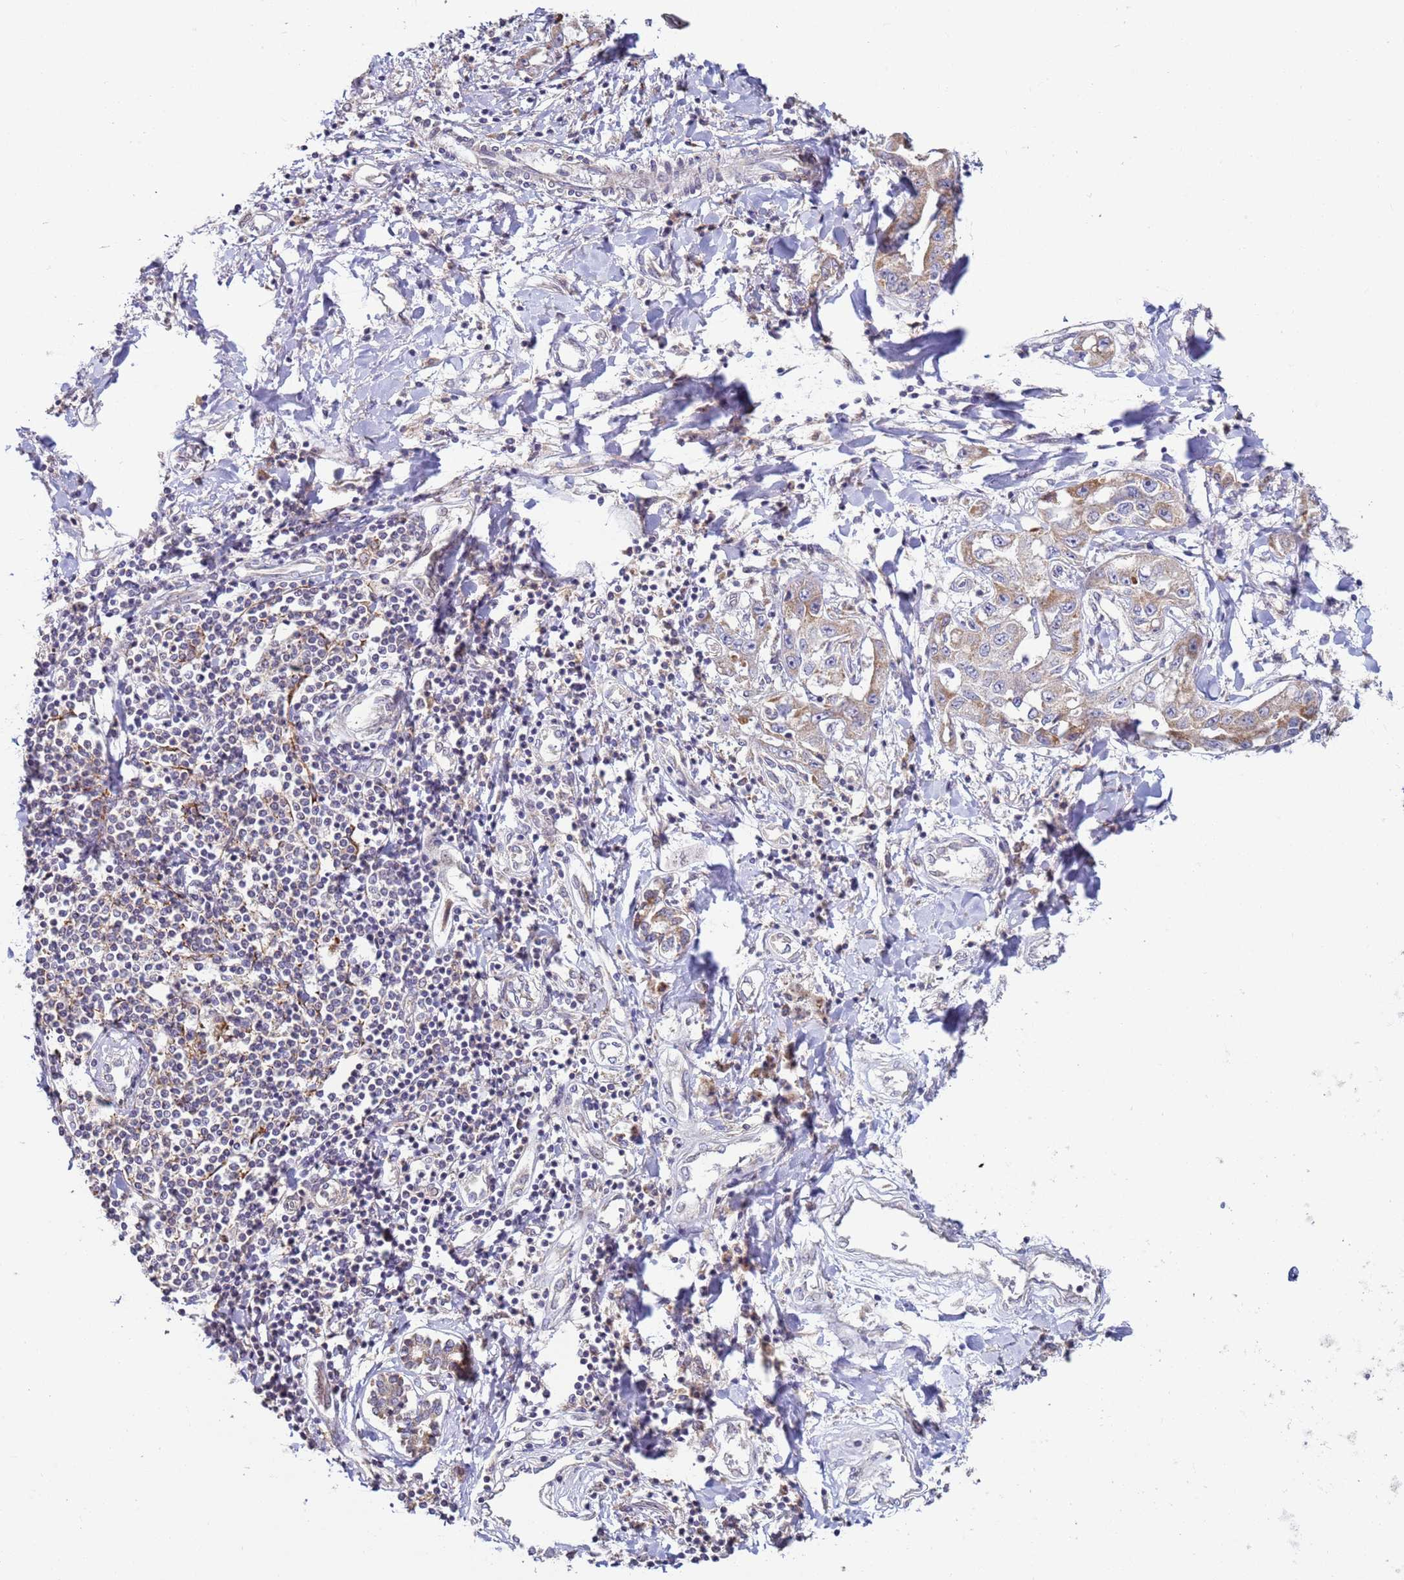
{"staining": {"intensity": "moderate", "quantity": "<25%", "location": "cytoplasmic/membranous"}, "tissue": "liver cancer", "cell_type": "Tumor cells", "image_type": "cancer", "snomed": [{"axis": "morphology", "description": "Cholangiocarcinoma"}, {"axis": "topography", "description": "Liver"}], "caption": "Tumor cells demonstrate low levels of moderate cytoplasmic/membranous expression in about <25% of cells in liver cholangiocarcinoma. Using DAB (3,3'-diaminobenzidine) (brown) and hematoxylin (blue) stains, captured at high magnification using brightfield microscopy.", "gene": "DIP2B", "patient": {"sex": "male", "age": 59}}